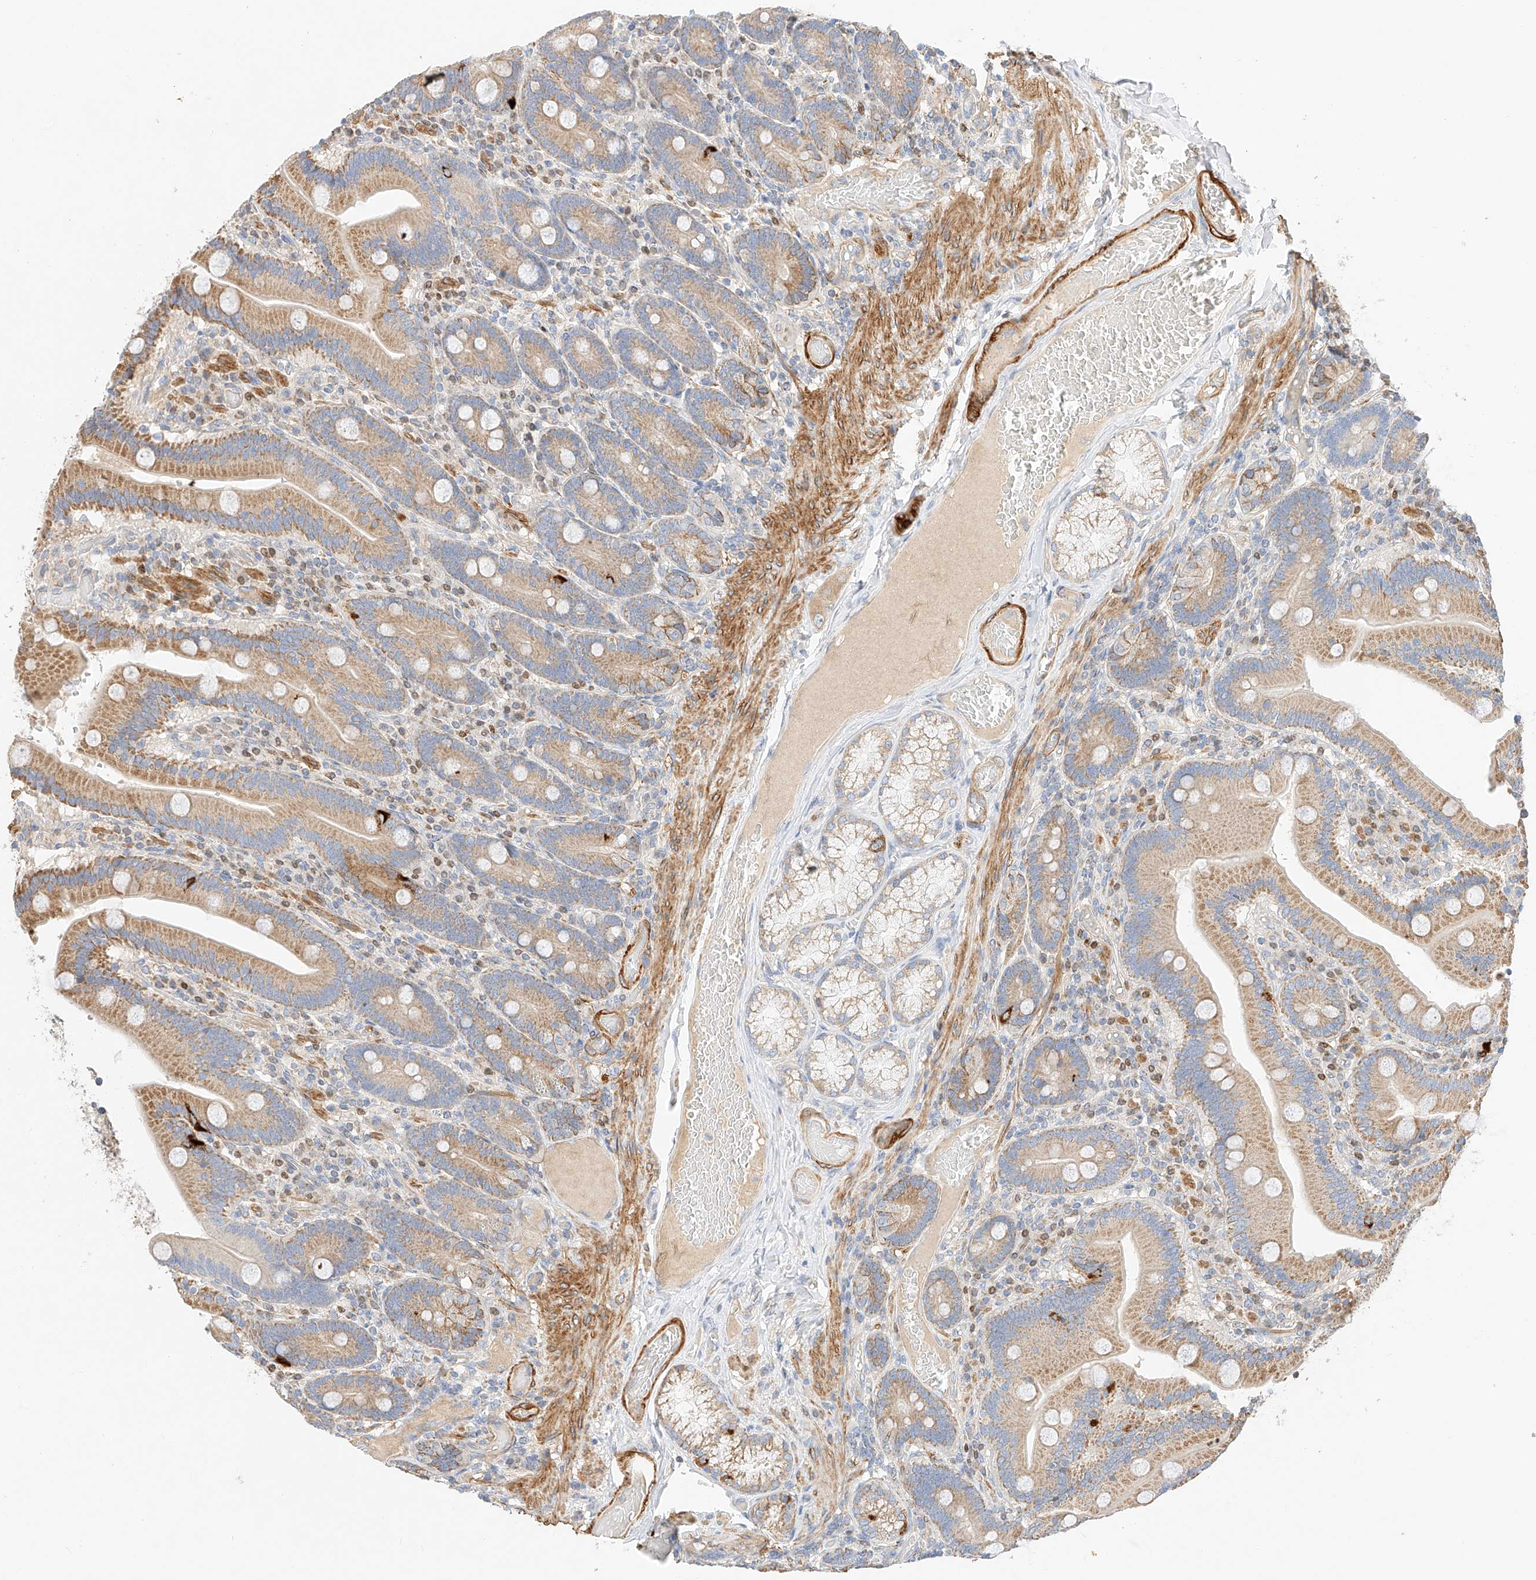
{"staining": {"intensity": "moderate", "quantity": "25%-75%", "location": "cytoplasmic/membranous"}, "tissue": "duodenum", "cell_type": "Glandular cells", "image_type": "normal", "snomed": [{"axis": "morphology", "description": "Normal tissue, NOS"}, {"axis": "topography", "description": "Duodenum"}], "caption": "Immunohistochemical staining of benign duodenum exhibits medium levels of moderate cytoplasmic/membranous staining in about 25%-75% of glandular cells.", "gene": "C6orf118", "patient": {"sex": "female", "age": 62}}